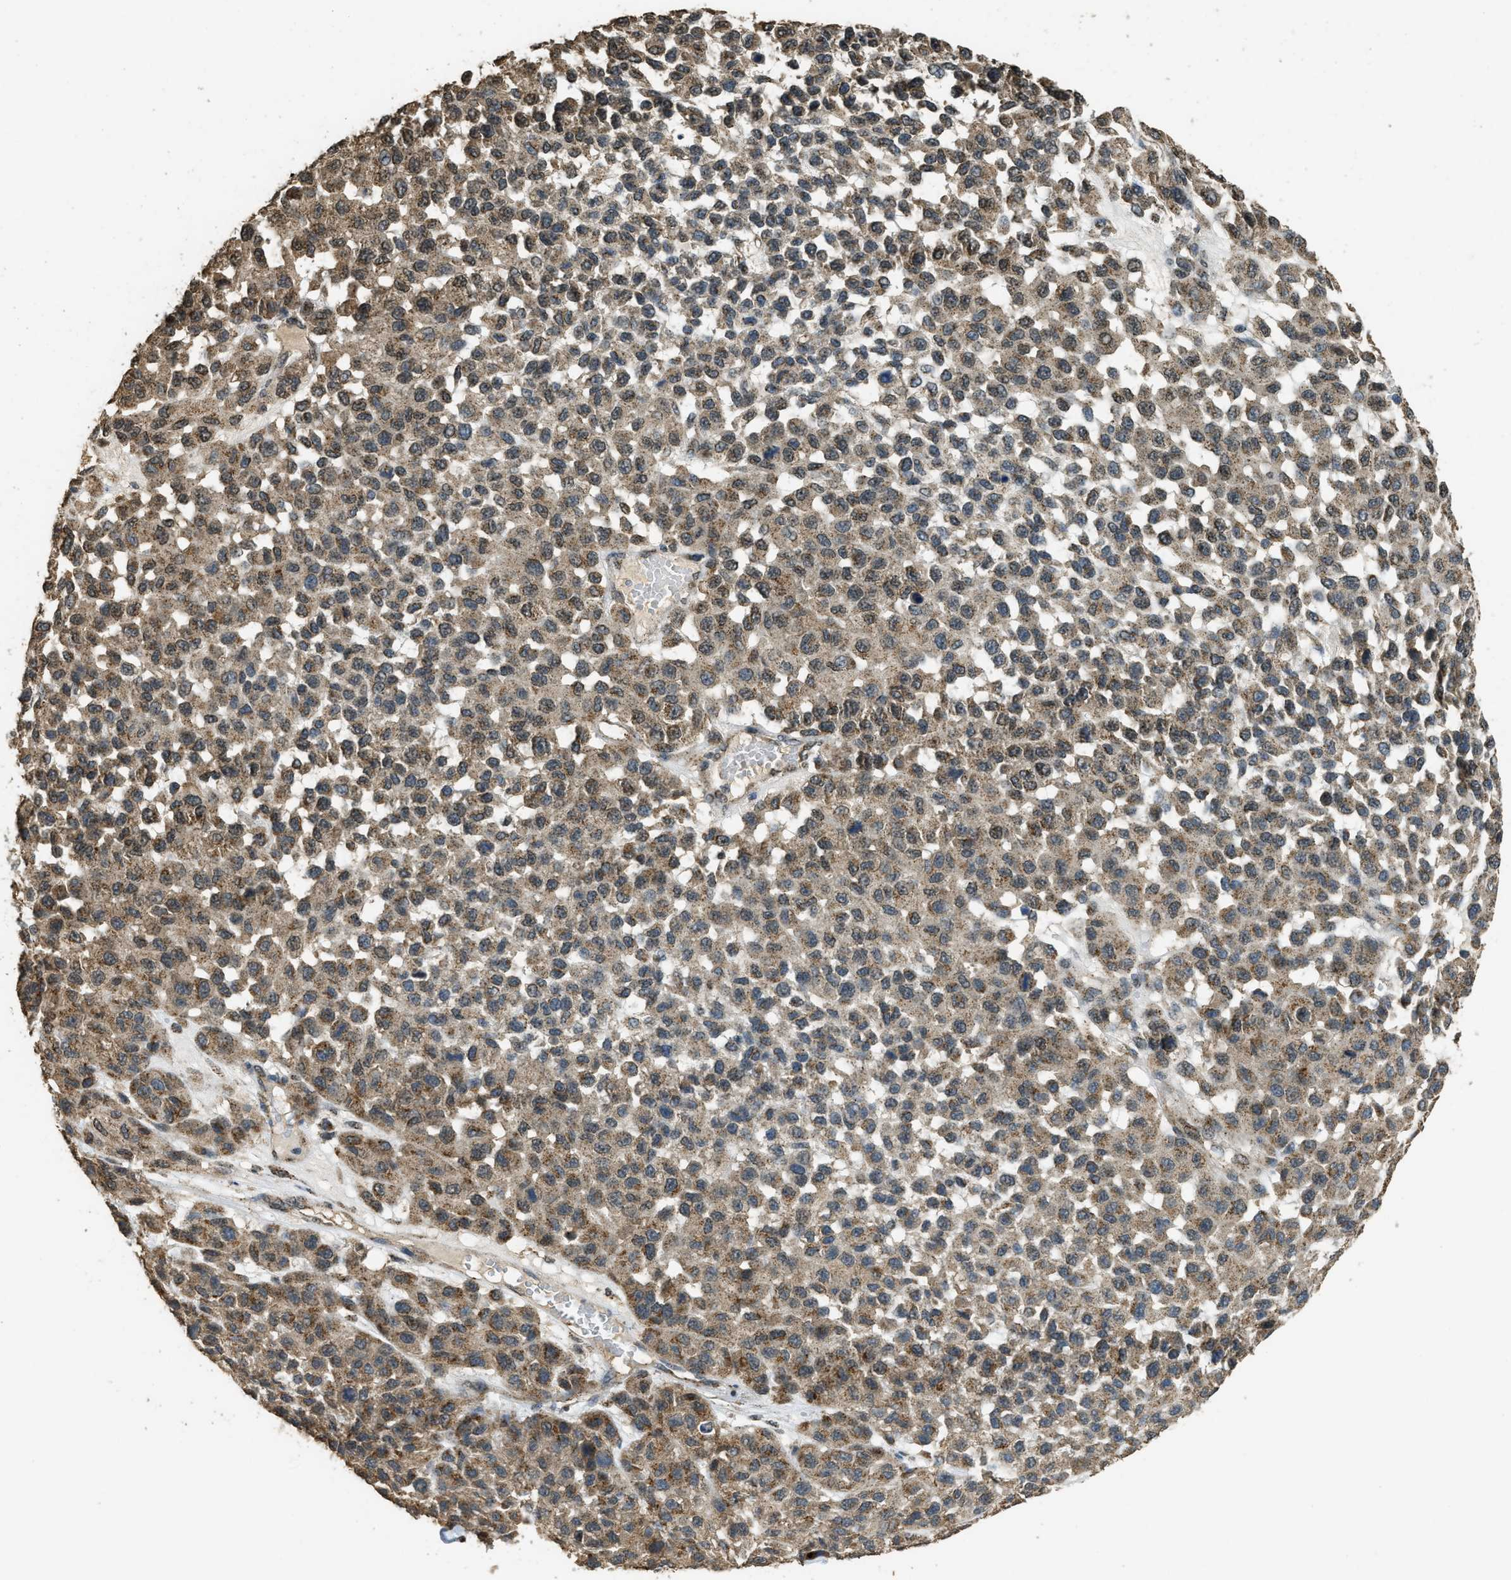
{"staining": {"intensity": "moderate", "quantity": ">75%", "location": "cytoplasmic/membranous"}, "tissue": "melanoma", "cell_type": "Tumor cells", "image_type": "cancer", "snomed": [{"axis": "morphology", "description": "Malignant melanoma, NOS"}, {"axis": "topography", "description": "Skin"}], "caption": "Immunohistochemistry (IHC) histopathology image of neoplastic tissue: human melanoma stained using IHC displays medium levels of moderate protein expression localized specifically in the cytoplasmic/membranous of tumor cells, appearing as a cytoplasmic/membranous brown color.", "gene": "IPO7", "patient": {"sex": "male", "age": 62}}